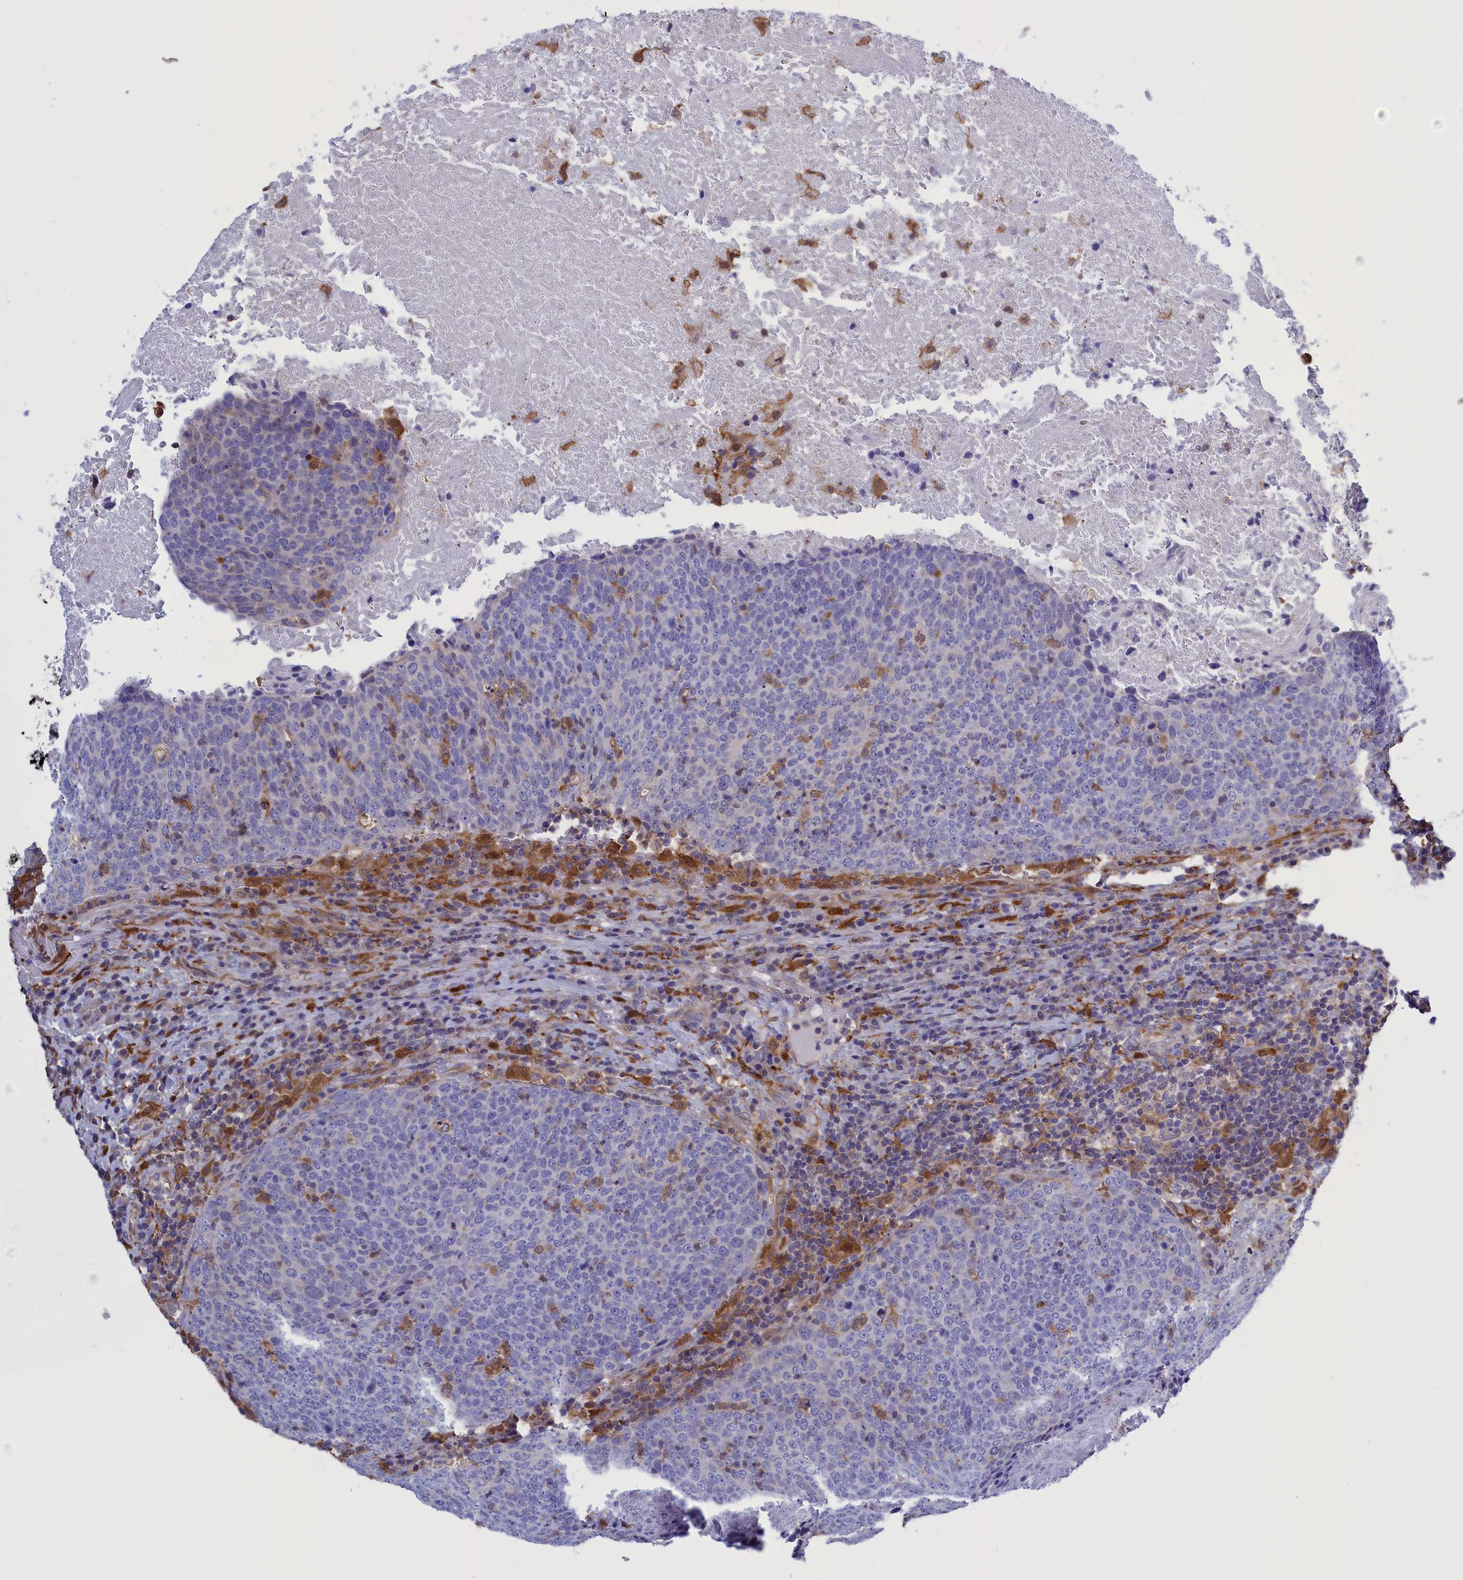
{"staining": {"intensity": "negative", "quantity": "none", "location": "none"}, "tissue": "head and neck cancer", "cell_type": "Tumor cells", "image_type": "cancer", "snomed": [{"axis": "morphology", "description": "Squamous cell carcinoma, NOS"}, {"axis": "morphology", "description": "Squamous cell carcinoma, metastatic, NOS"}, {"axis": "topography", "description": "Lymph node"}, {"axis": "topography", "description": "Head-Neck"}], "caption": "Head and neck squamous cell carcinoma stained for a protein using immunohistochemistry (IHC) reveals no staining tumor cells.", "gene": "ARHGAP18", "patient": {"sex": "male", "age": 62}}